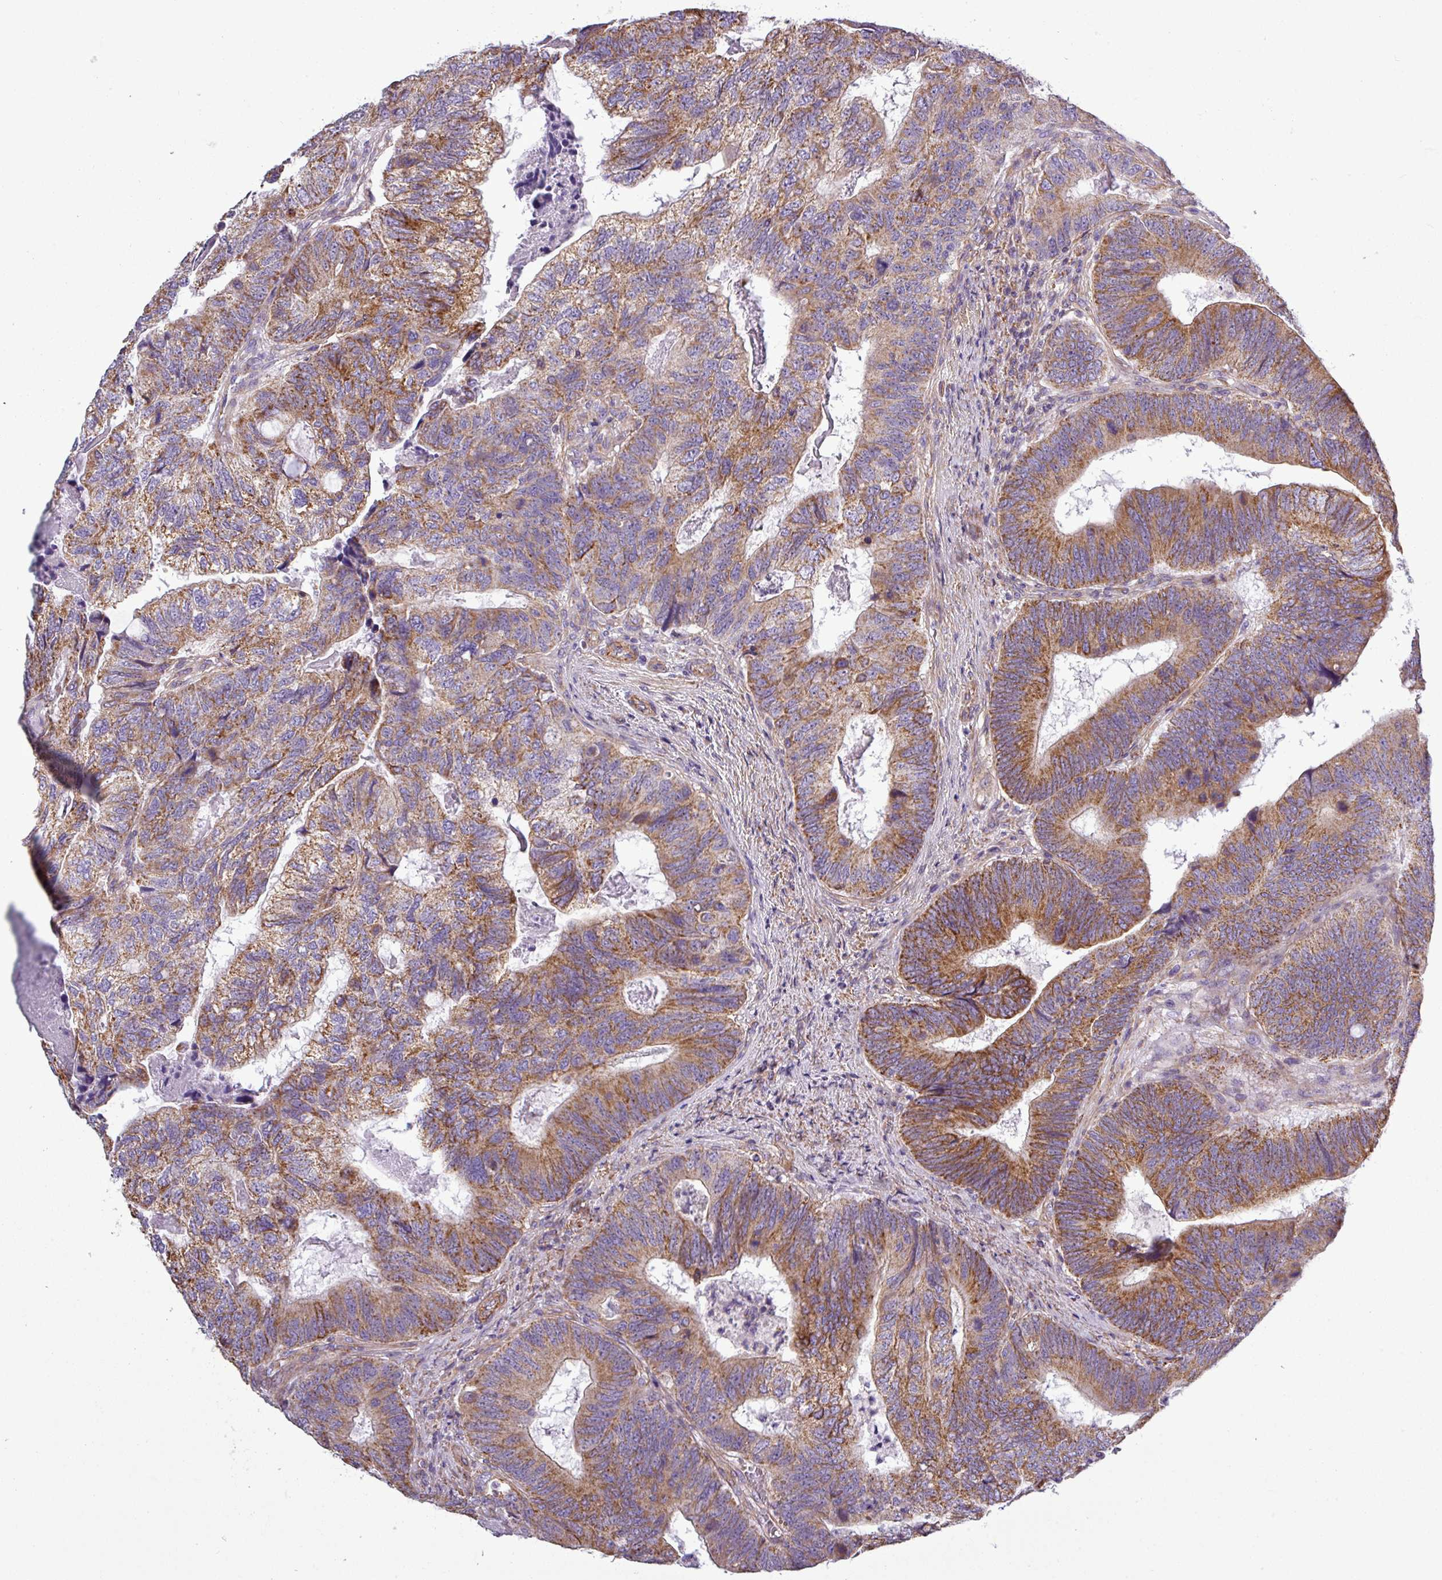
{"staining": {"intensity": "moderate", "quantity": ">75%", "location": "cytoplasmic/membranous"}, "tissue": "colorectal cancer", "cell_type": "Tumor cells", "image_type": "cancer", "snomed": [{"axis": "morphology", "description": "Adenocarcinoma, NOS"}, {"axis": "topography", "description": "Colon"}], "caption": "An immunohistochemistry (IHC) photomicrograph of tumor tissue is shown. Protein staining in brown labels moderate cytoplasmic/membranous positivity in colorectal cancer (adenocarcinoma) within tumor cells. Ihc stains the protein in brown and the nuclei are stained blue.", "gene": "BTN2A2", "patient": {"sex": "female", "age": 67}}